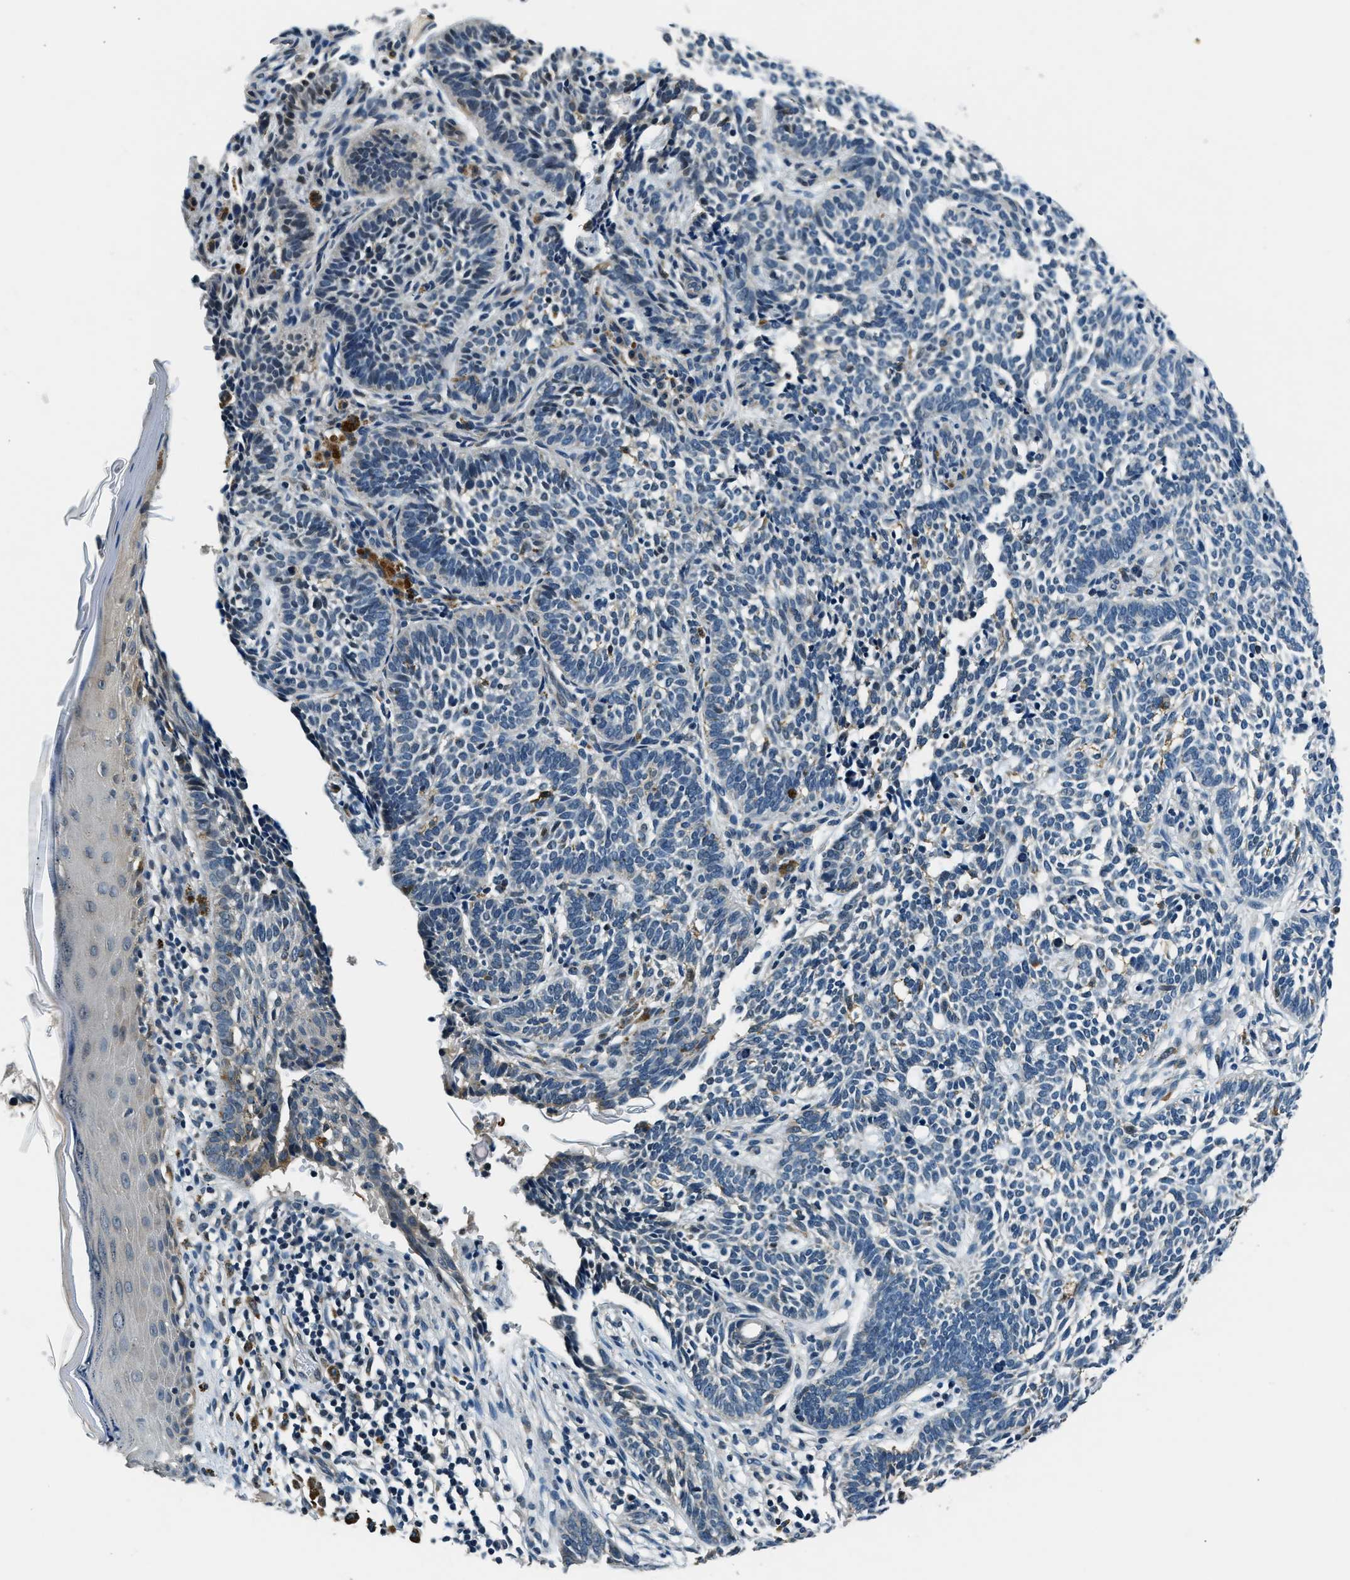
{"staining": {"intensity": "negative", "quantity": "none", "location": "none"}, "tissue": "skin cancer", "cell_type": "Tumor cells", "image_type": "cancer", "snomed": [{"axis": "morphology", "description": "Normal tissue, NOS"}, {"axis": "morphology", "description": "Basal cell carcinoma"}, {"axis": "topography", "description": "Skin"}], "caption": "A high-resolution image shows IHC staining of skin cancer (basal cell carcinoma), which shows no significant positivity in tumor cells. Nuclei are stained in blue.", "gene": "NME8", "patient": {"sex": "male", "age": 87}}